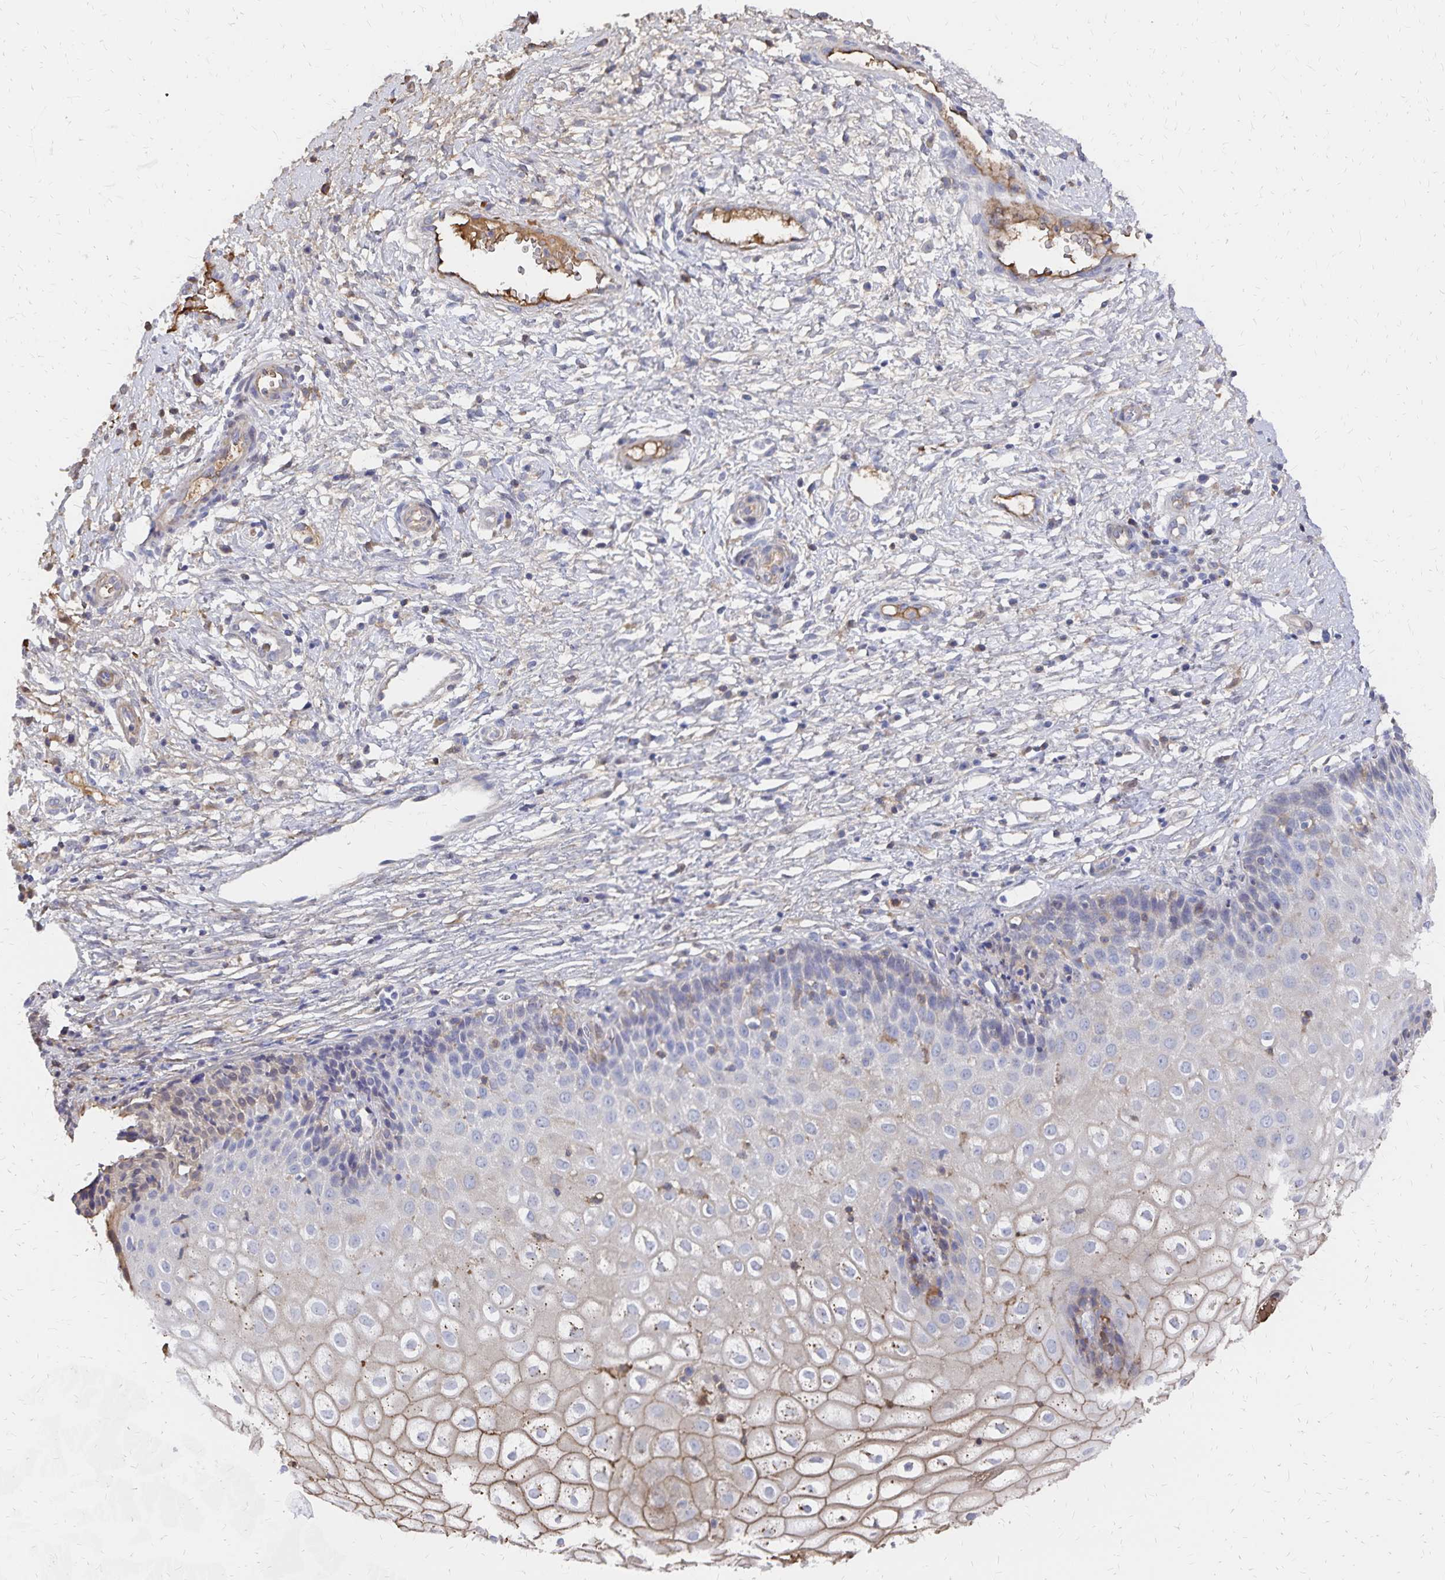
{"staining": {"intensity": "moderate", "quantity": "<25%", "location": "cytoplasmic/membranous"}, "tissue": "cervix", "cell_type": "Glandular cells", "image_type": "normal", "snomed": [{"axis": "morphology", "description": "Normal tissue, NOS"}, {"axis": "topography", "description": "Cervix"}], "caption": "Immunohistochemical staining of normal cervix demonstrates moderate cytoplasmic/membranous protein positivity in about <25% of glandular cells. (IHC, brightfield microscopy, high magnification).", "gene": "KISS1", "patient": {"sex": "female", "age": 36}}